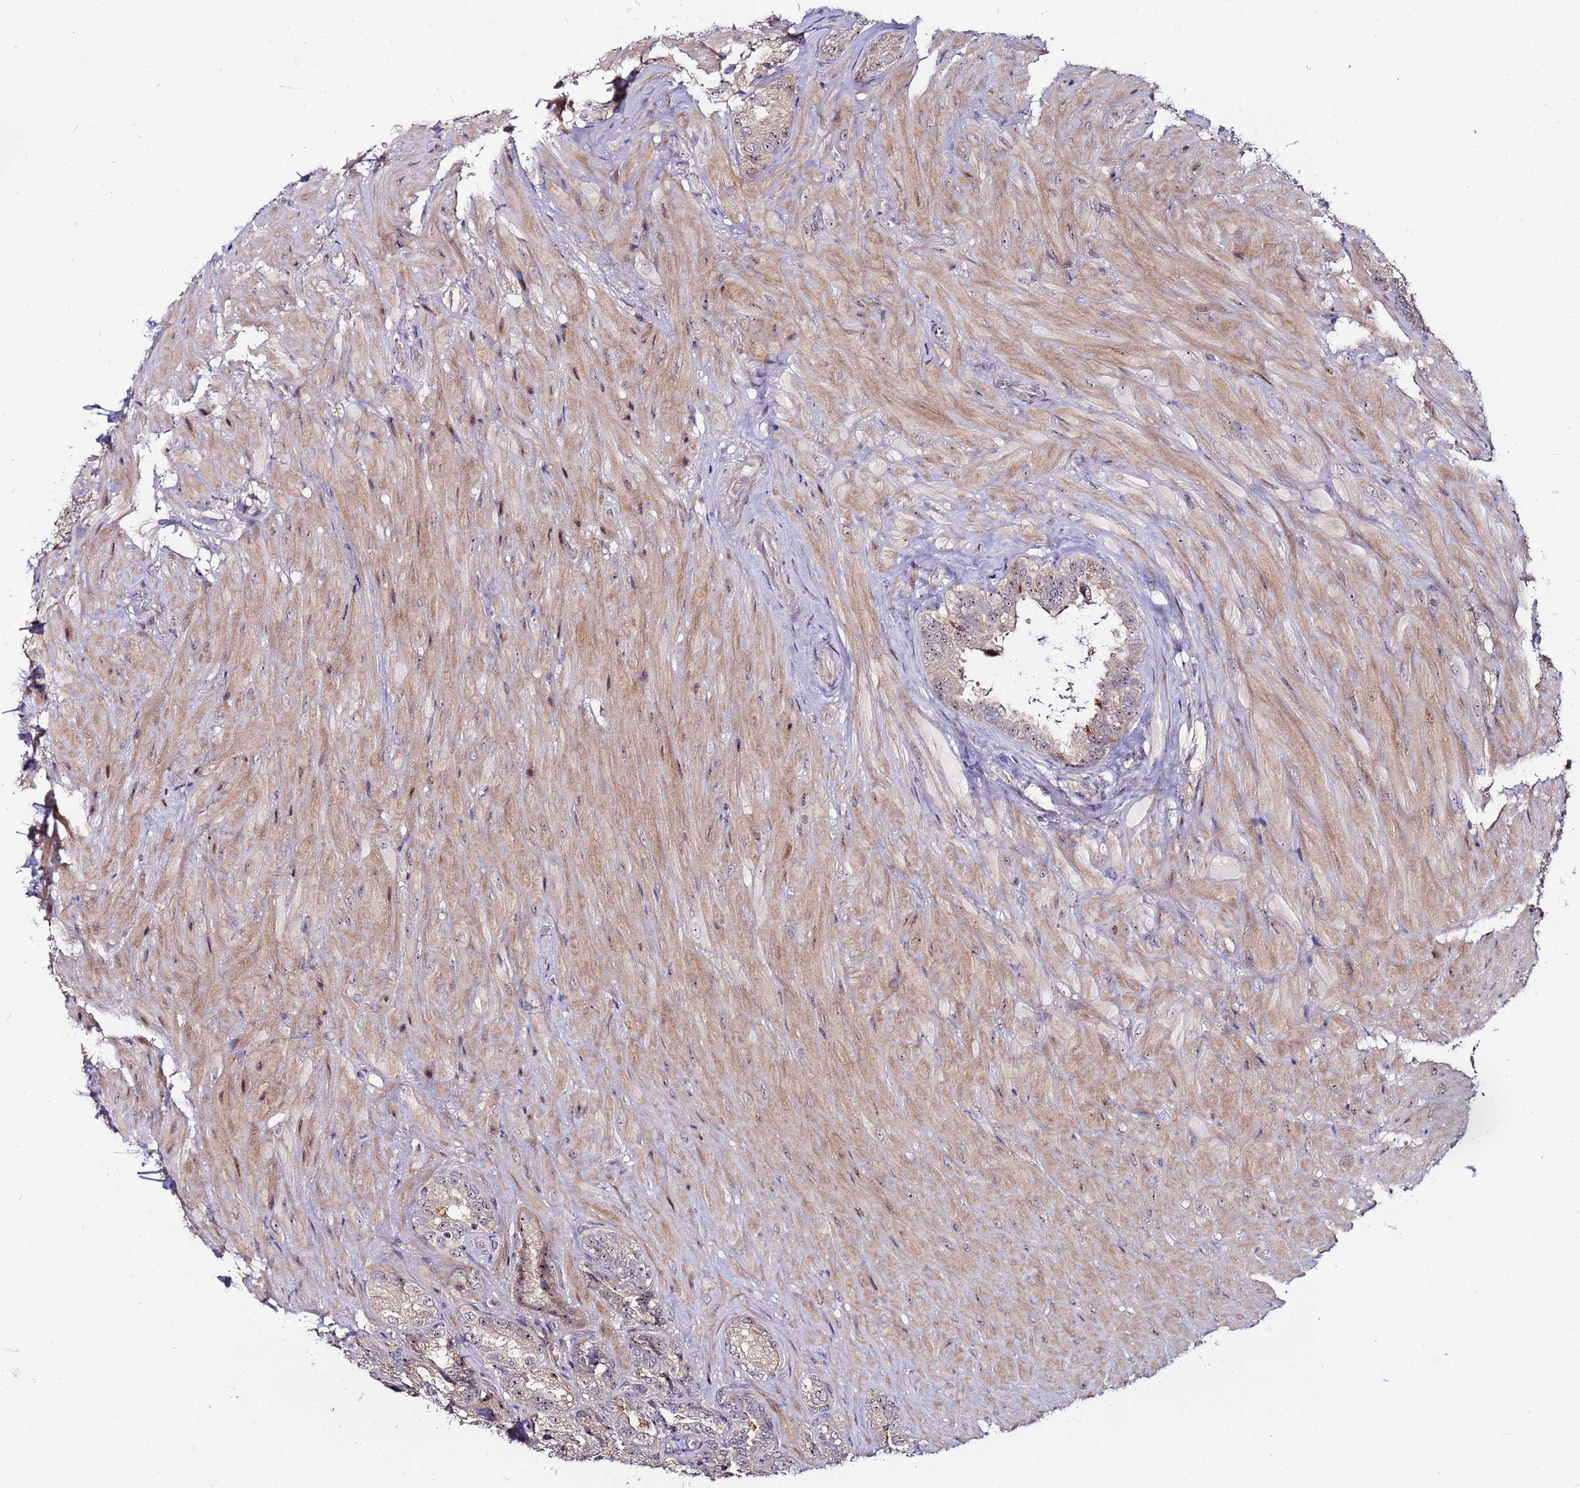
{"staining": {"intensity": "moderate", "quantity": "25%-75%", "location": "nuclear"}, "tissue": "seminal vesicle", "cell_type": "Glandular cells", "image_type": "normal", "snomed": [{"axis": "morphology", "description": "Normal tissue, NOS"}, {"axis": "topography", "description": "Seminal veicle"}, {"axis": "topography", "description": "Peripheral nerve tissue"}], "caption": "This histopathology image demonstrates immunohistochemistry (IHC) staining of unremarkable seminal vesicle, with medium moderate nuclear expression in about 25%-75% of glandular cells.", "gene": "KRI1", "patient": {"sex": "male", "age": 67}}